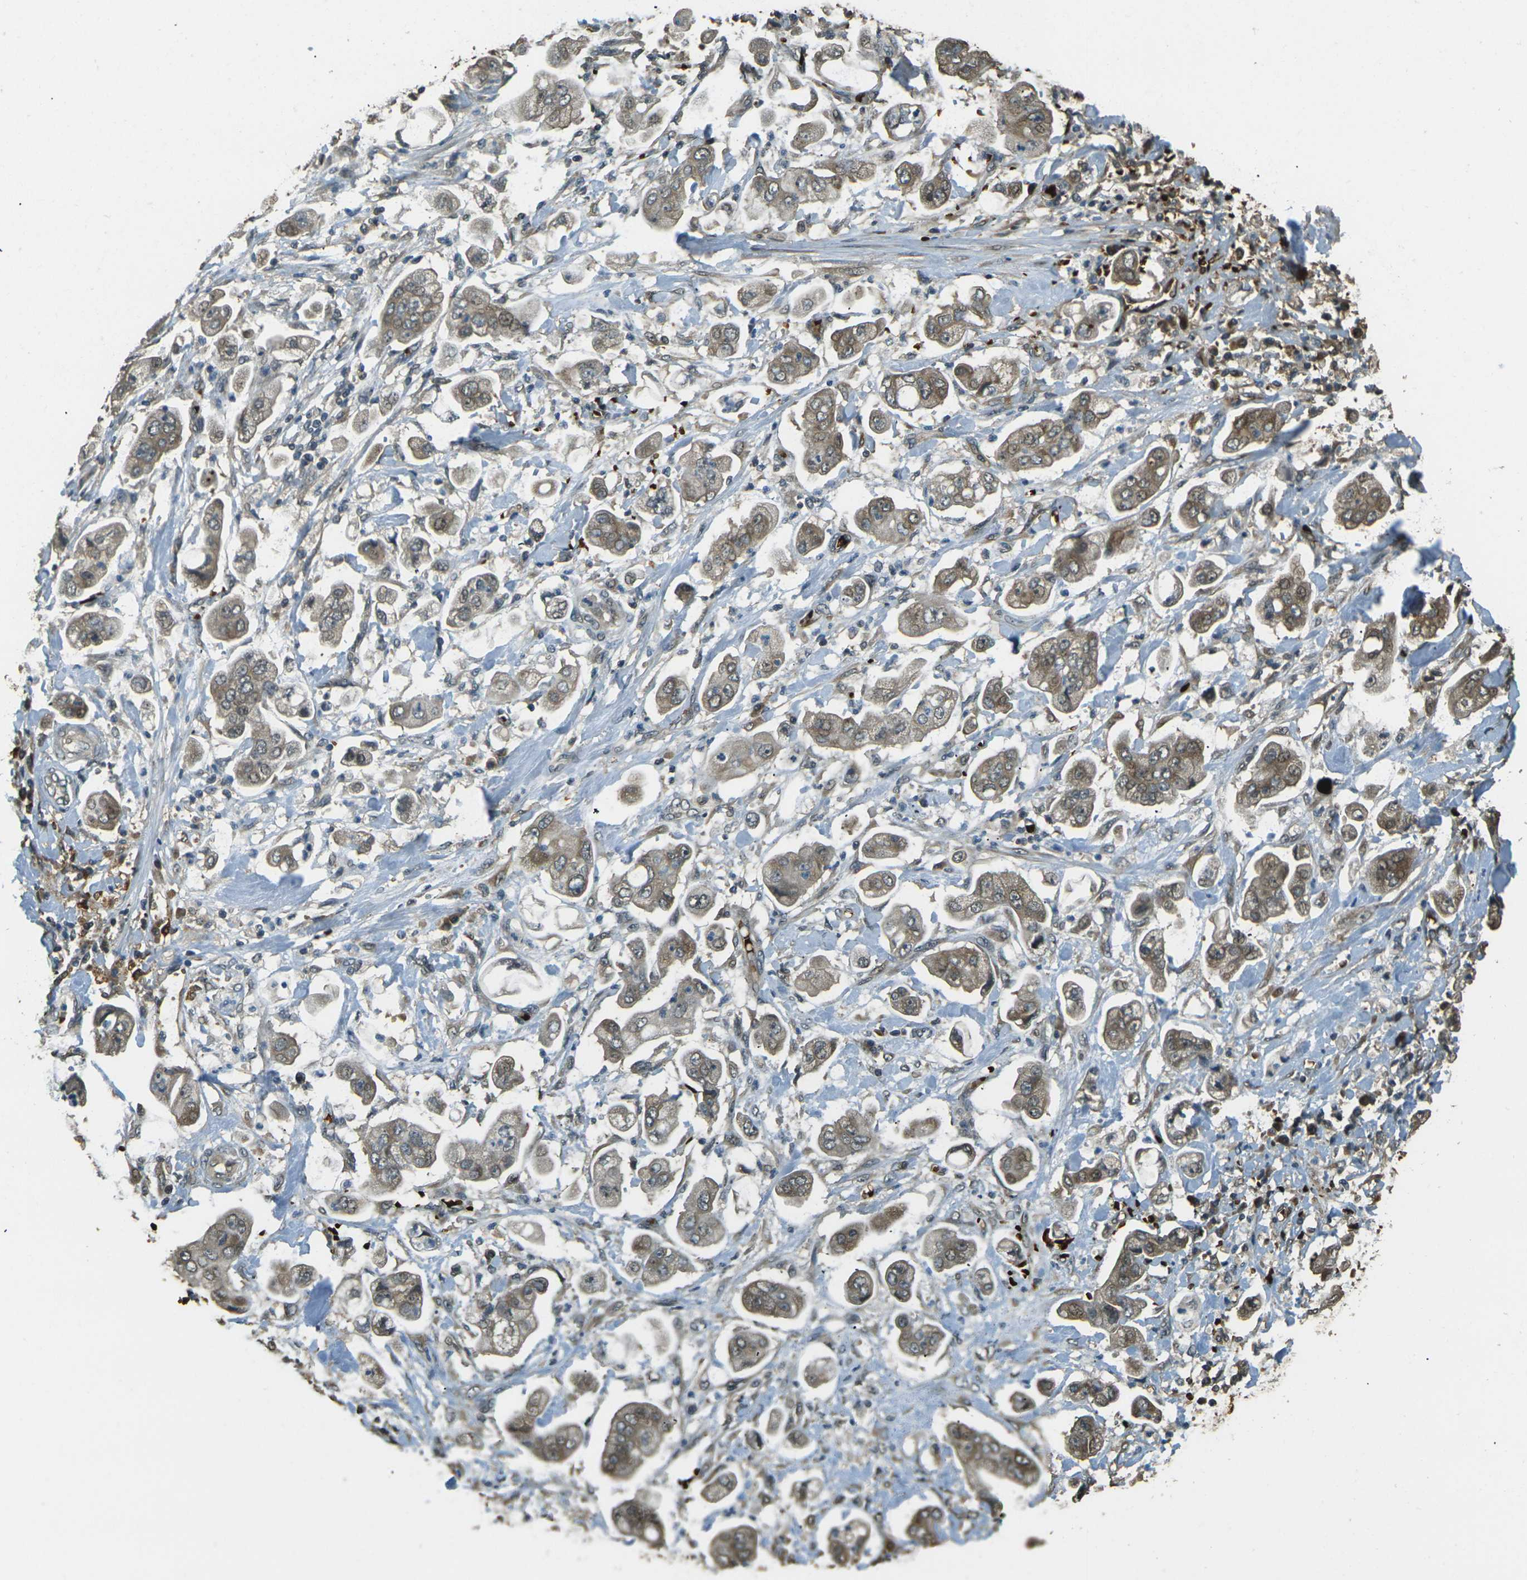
{"staining": {"intensity": "weak", "quantity": ">75%", "location": "cytoplasmic/membranous"}, "tissue": "stomach cancer", "cell_type": "Tumor cells", "image_type": "cancer", "snomed": [{"axis": "morphology", "description": "Adenocarcinoma, NOS"}, {"axis": "topography", "description": "Stomach"}], "caption": "Tumor cells show low levels of weak cytoplasmic/membranous expression in about >75% of cells in stomach adenocarcinoma. The protein is stained brown, and the nuclei are stained in blue (DAB IHC with brightfield microscopy, high magnification).", "gene": "TOR1A", "patient": {"sex": "male", "age": 62}}